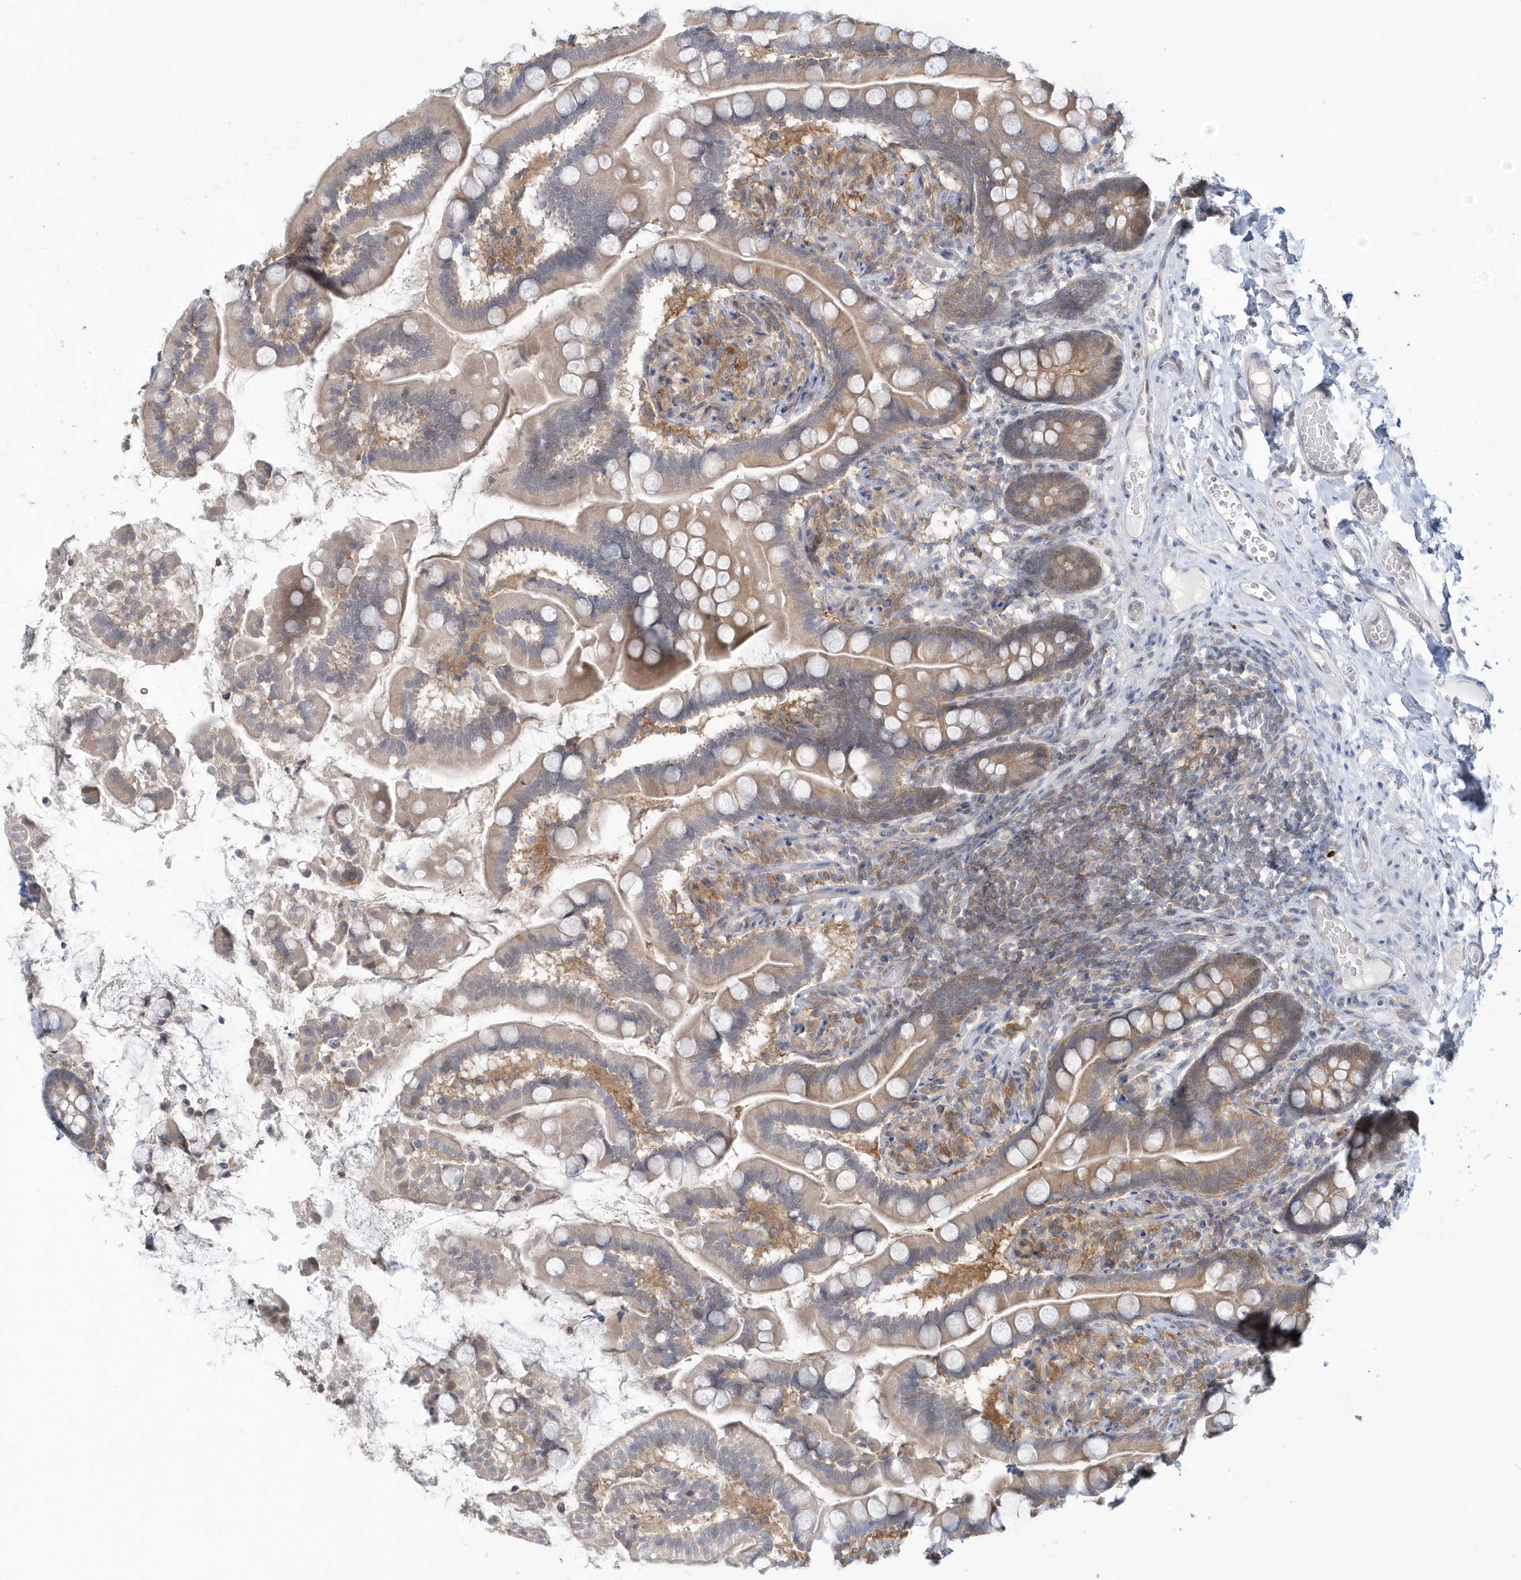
{"staining": {"intensity": "moderate", "quantity": "<25%", "location": "cytoplasmic/membranous"}, "tissue": "small intestine", "cell_type": "Glandular cells", "image_type": "normal", "snomed": [{"axis": "morphology", "description": "Normal tissue, NOS"}, {"axis": "topography", "description": "Small intestine"}], "caption": "The micrograph reveals immunohistochemical staining of benign small intestine. There is moderate cytoplasmic/membranous expression is appreciated in about <25% of glandular cells. Nuclei are stained in blue.", "gene": "RNF7", "patient": {"sex": "female", "age": 64}}